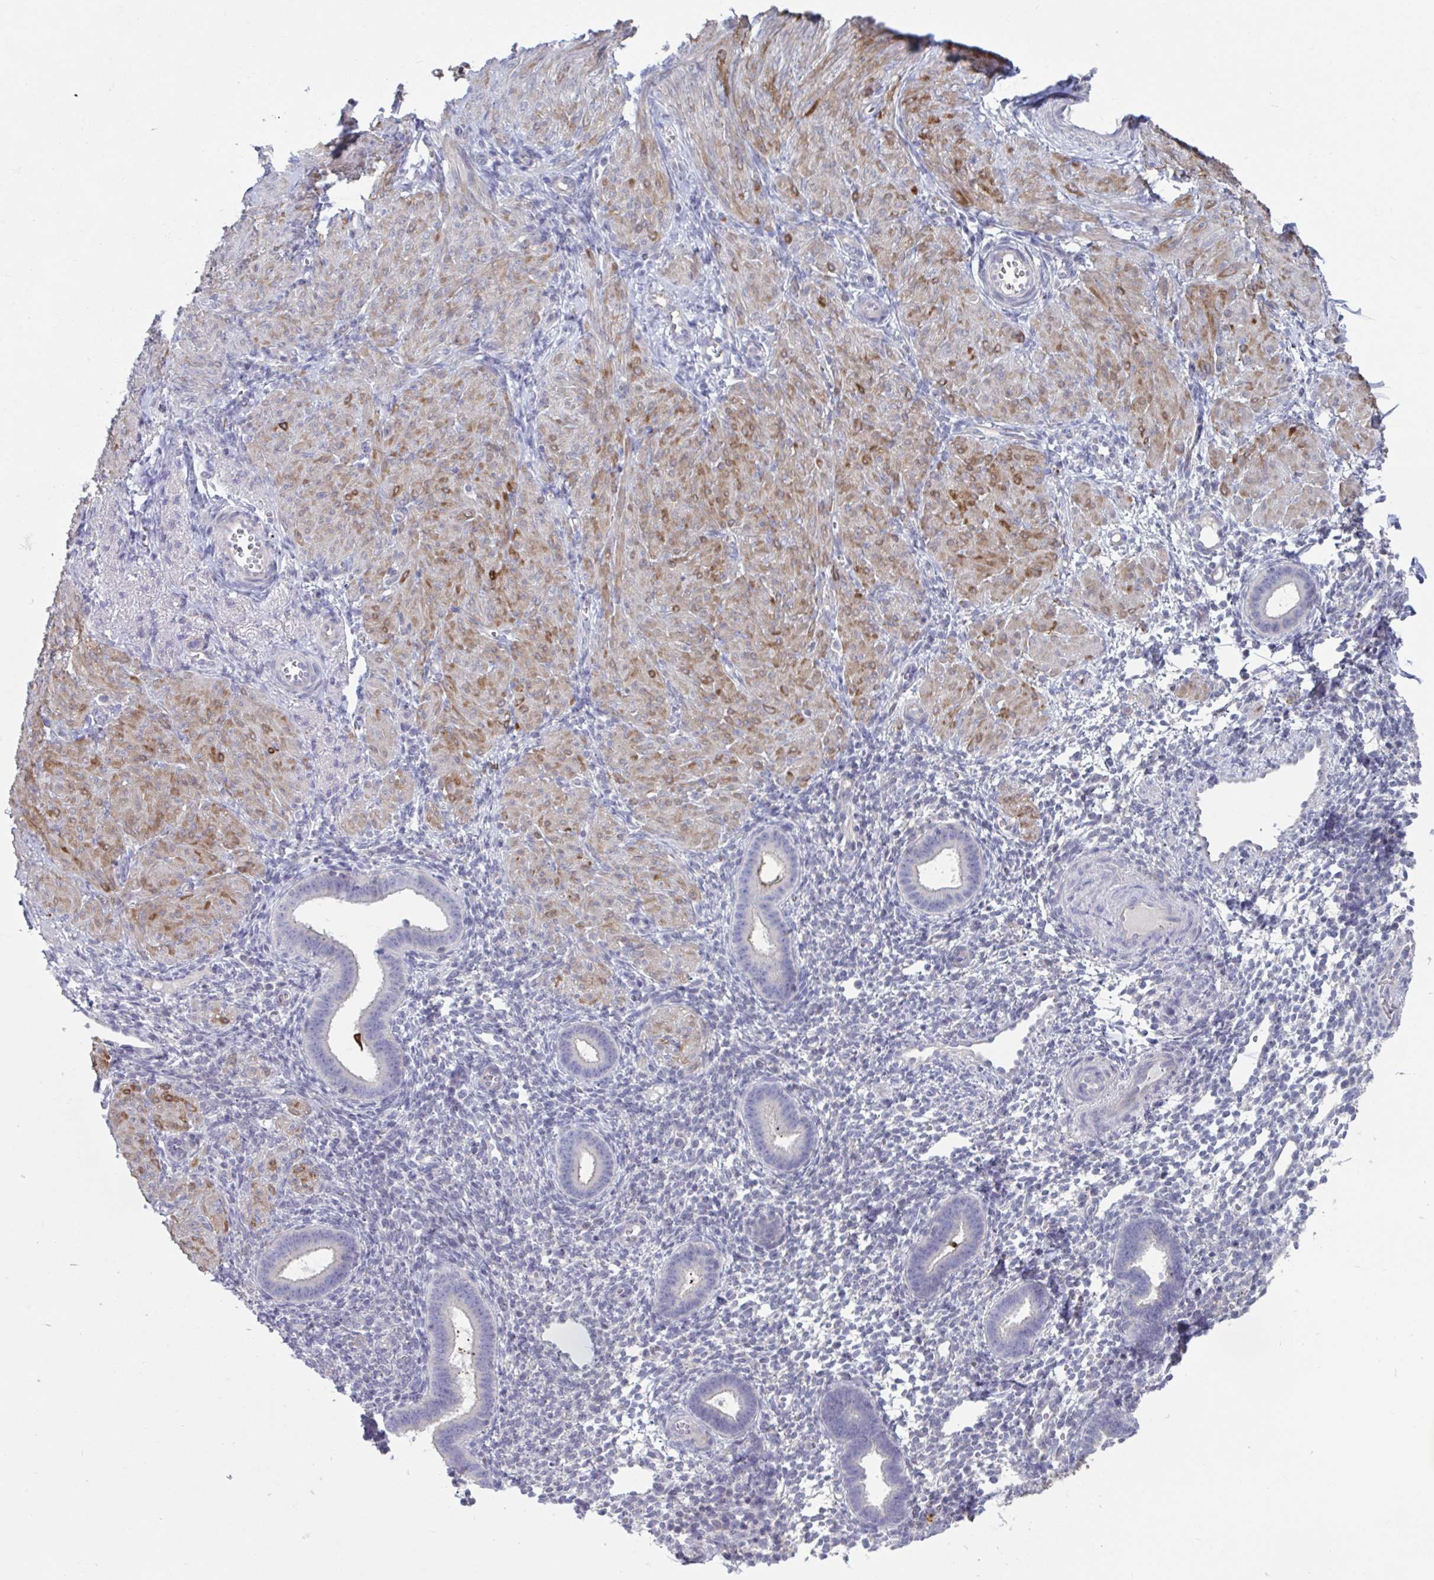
{"staining": {"intensity": "negative", "quantity": "none", "location": "none"}, "tissue": "endometrium", "cell_type": "Cells in endometrial stroma", "image_type": "normal", "snomed": [{"axis": "morphology", "description": "Normal tissue, NOS"}, {"axis": "topography", "description": "Endometrium"}], "caption": "Immunohistochemical staining of benign endometrium displays no significant positivity in cells in endometrial stroma.", "gene": "STK26", "patient": {"sex": "female", "age": 36}}